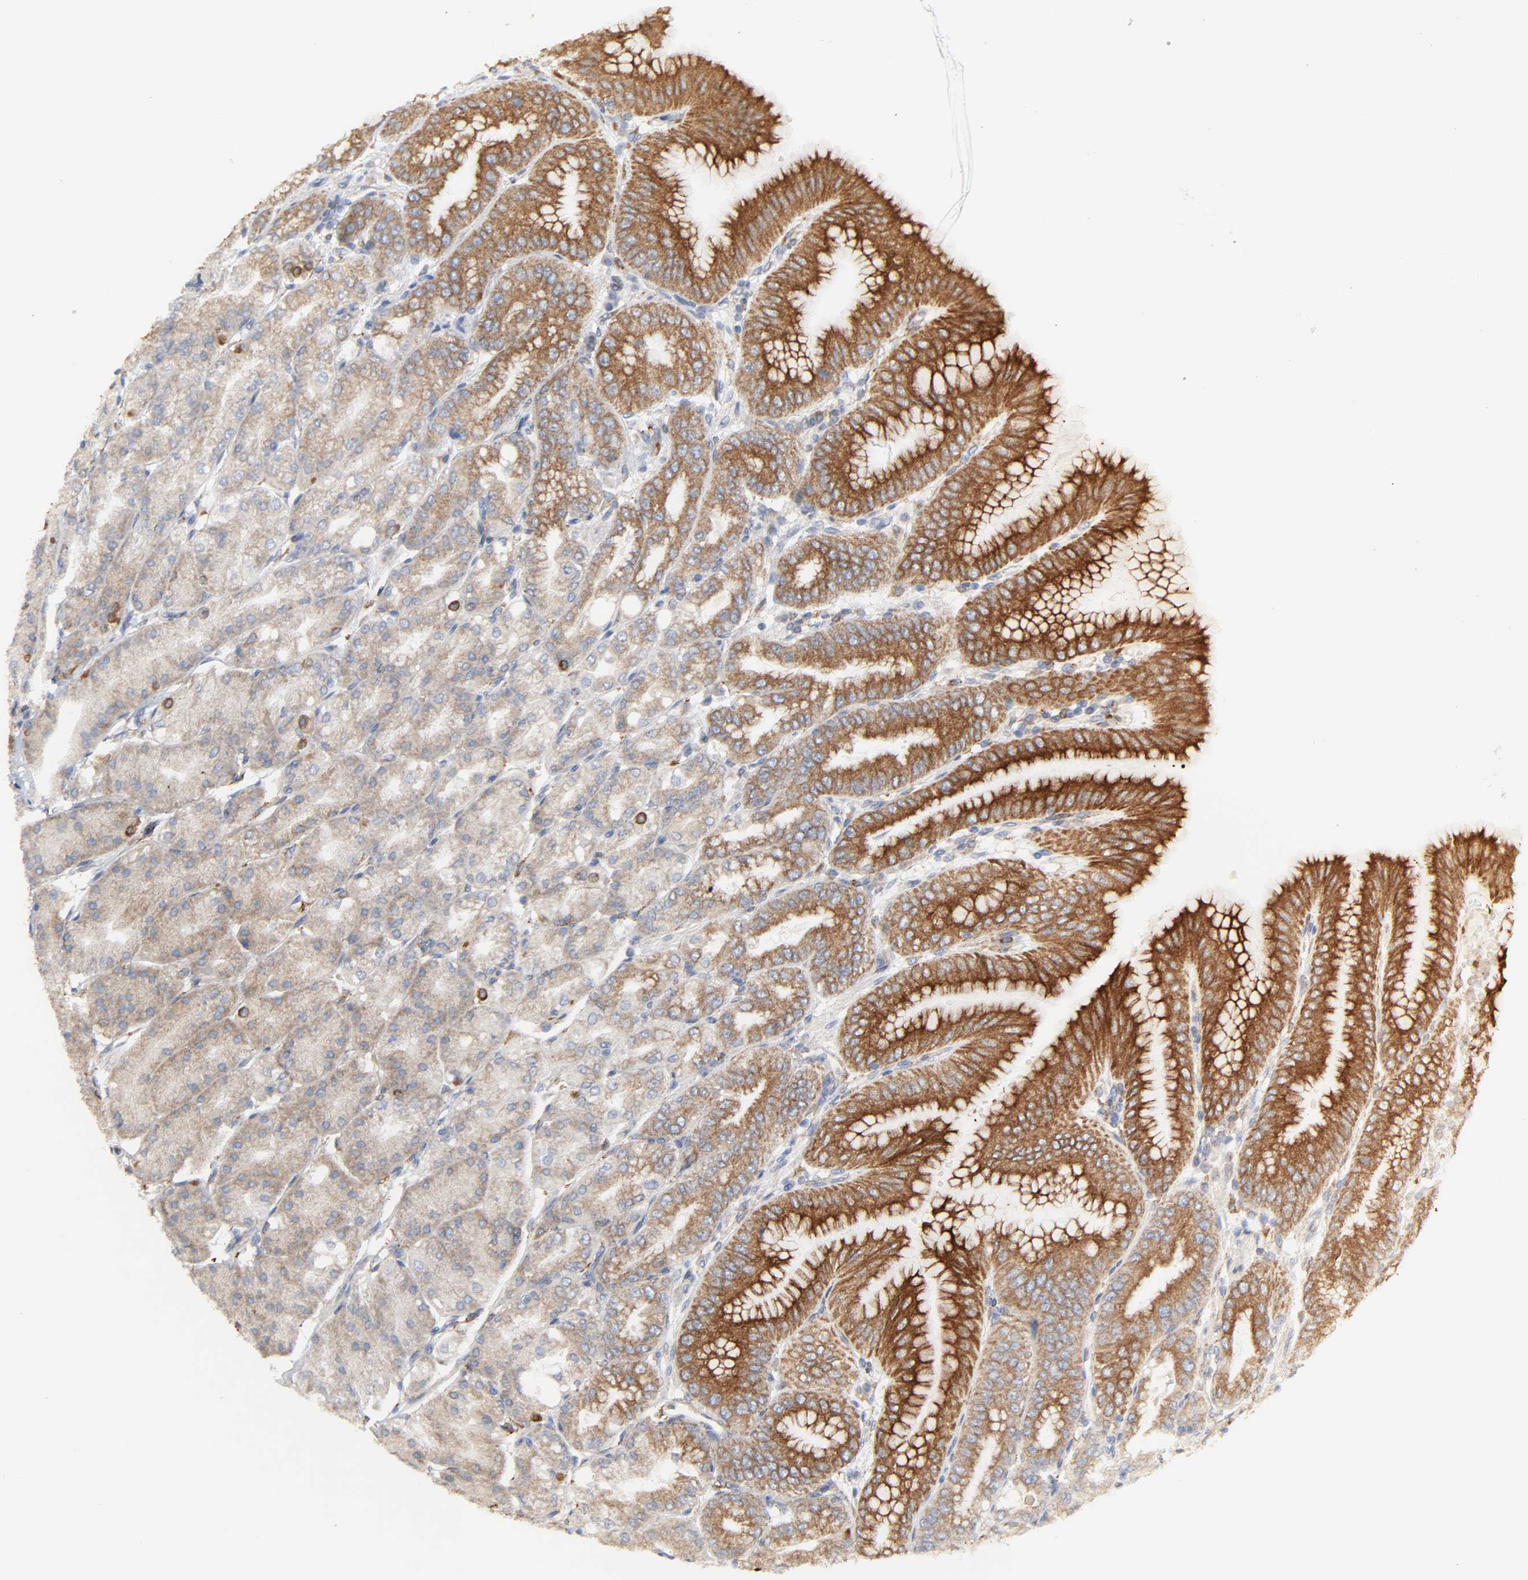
{"staining": {"intensity": "strong", "quantity": ">75%", "location": "cytoplasmic/membranous"}, "tissue": "stomach", "cell_type": "Glandular cells", "image_type": "normal", "snomed": [{"axis": "morphology", "description": "Normal tissue, NOS"}, {"axis": "topography", "description": "Stomach, lower"}], "caption": "The histopathology image displays staining of benign stomach, revealing strong cytoplasmic/membranous protein expression (brown color) within glandular cells. Immunohistochemistry (ihc) stains the protein in brown and the nuclei are stained blue.", "gene": "POR", "patient": {"sex": "male", "age": 71}}